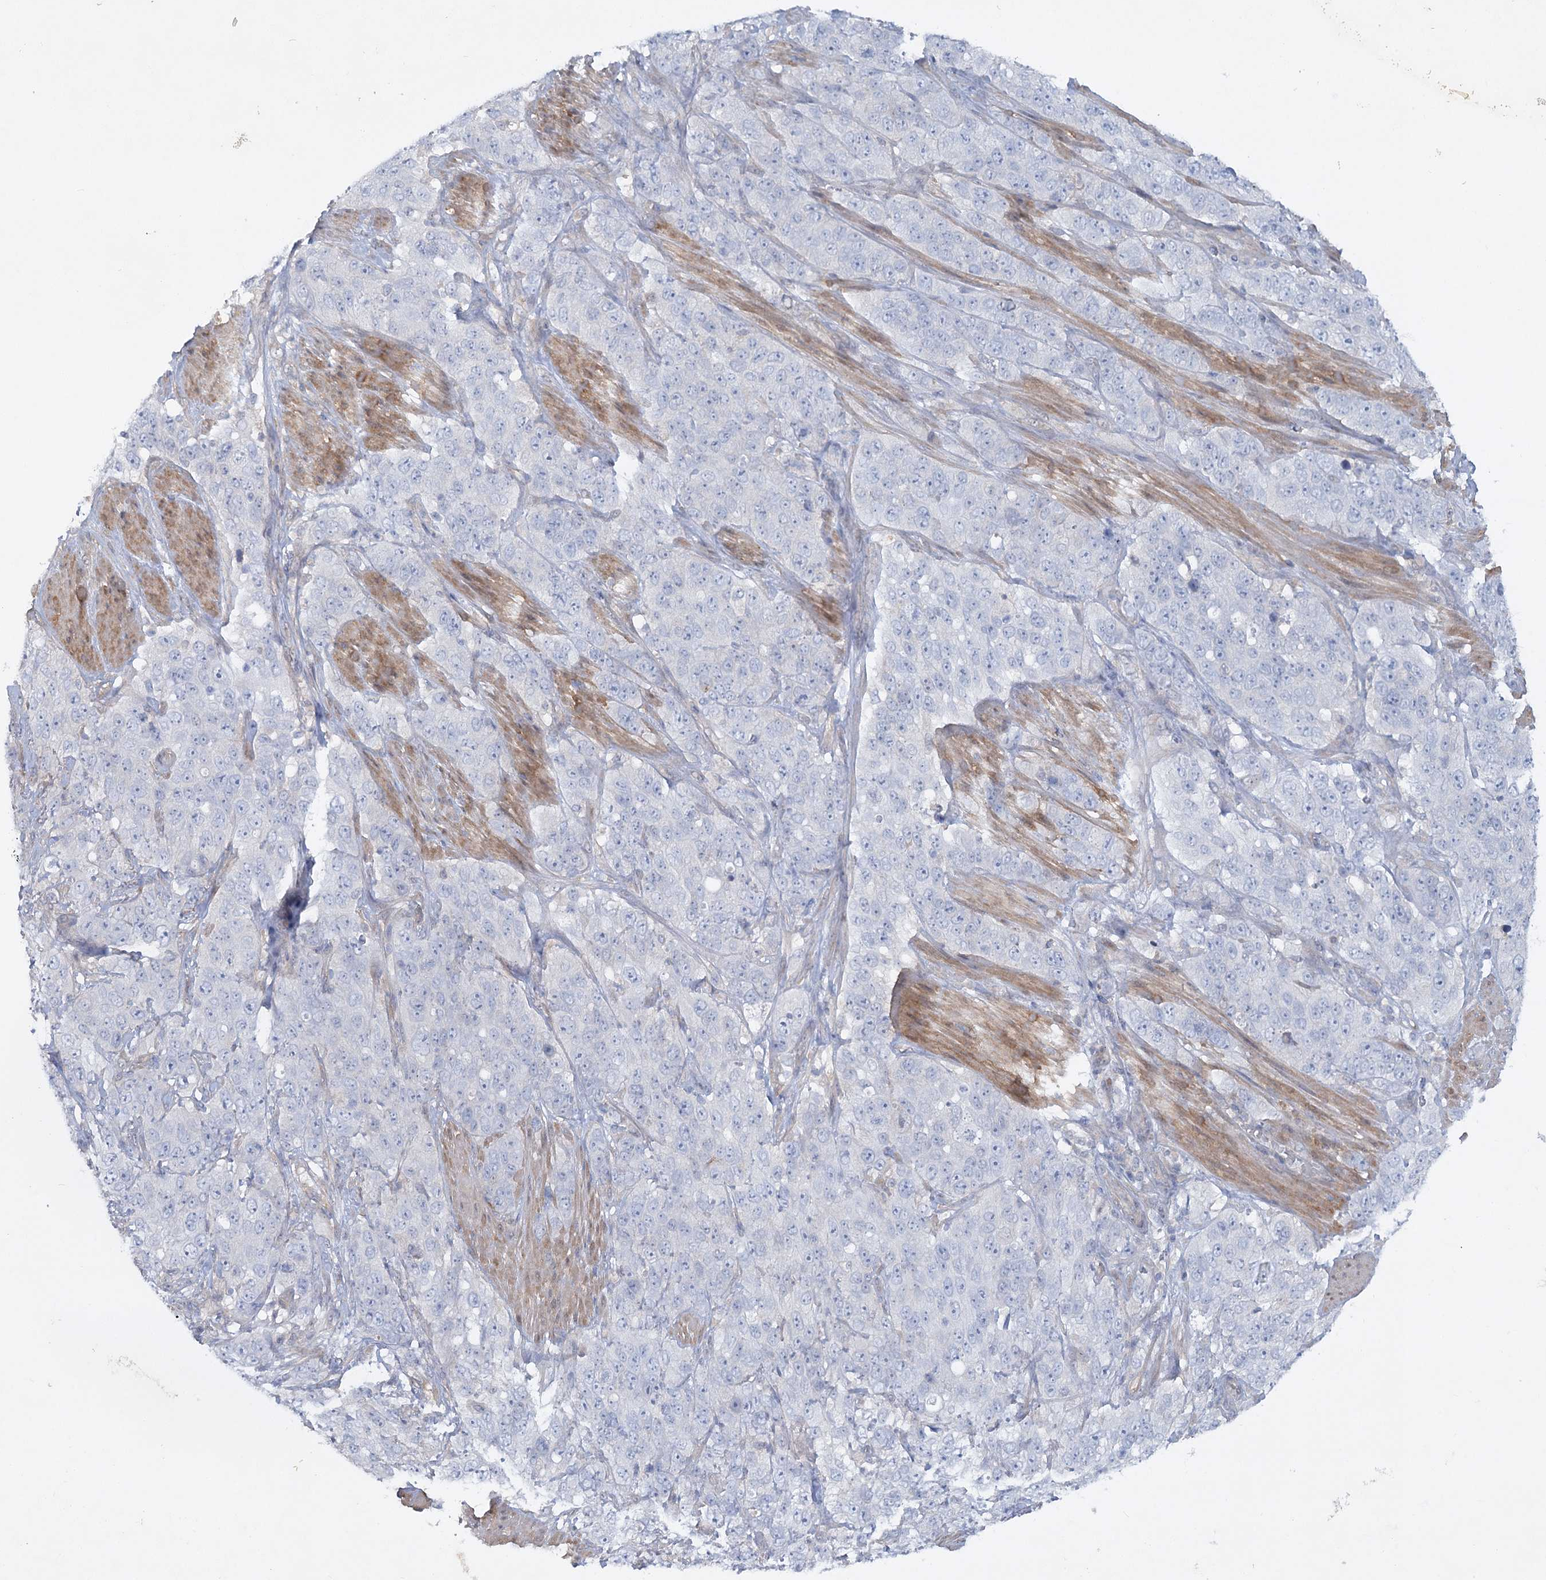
{"staining": {"intensity": "negative", "quantity": "none", "location": "none"}, "tissue": "stomach cancer", "cell_type": "Tumor cells", "image_type": "cancer", "snomed": [{"axis": "morphology", "description": "Adenocarcinoma, NOS"}, {"axis": "topography", "description": "Stomach"}], "caption": "The histopathology image demonstrates no staining of tumor cells in stomach cancer (adenocarcinoma).", "gene": "AAMDC", "patient": {"sex": "male", "age": 48}}